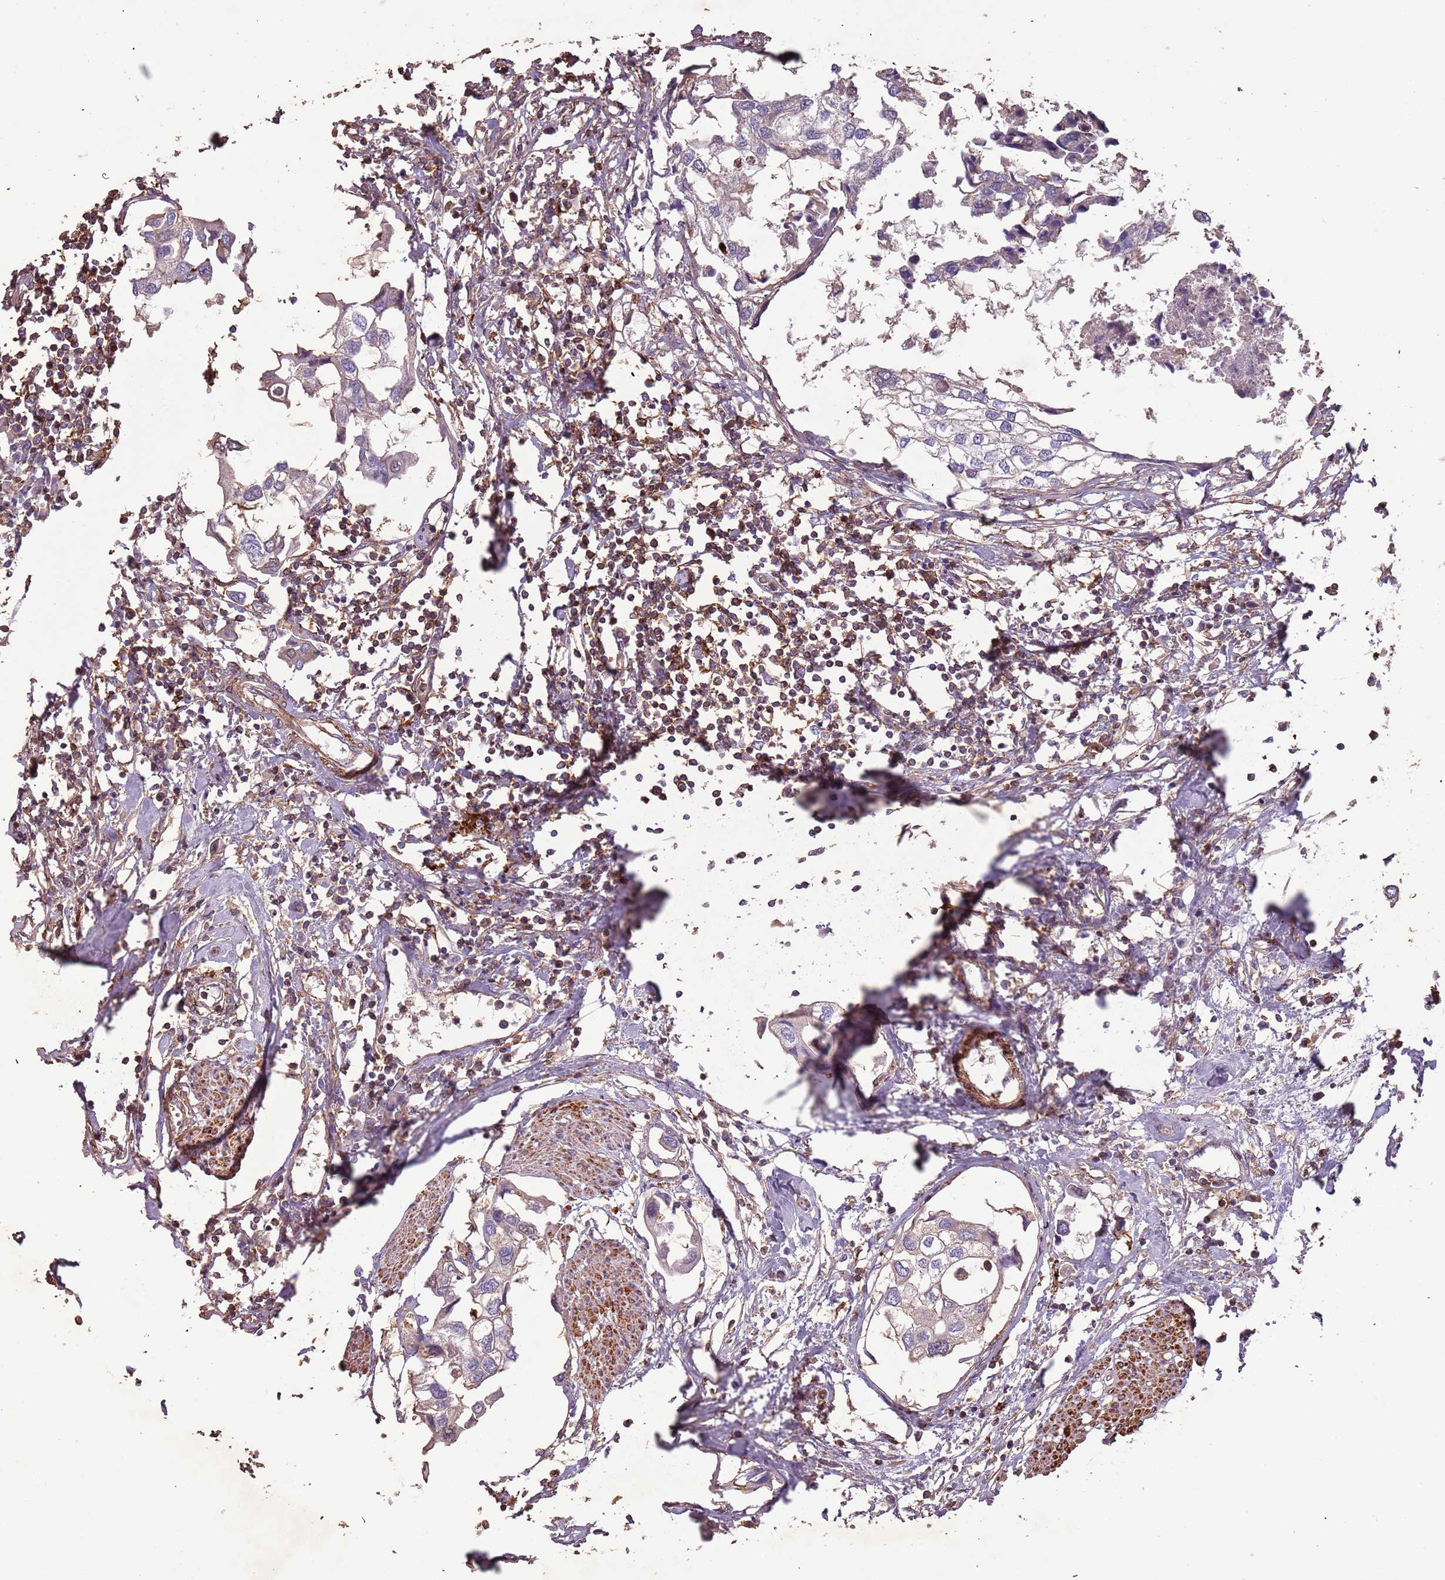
{"staining": {"intensity": "weak", "quantity": "<25%", "location": "cytoplasmic/membranous"}, "tissue": "urothelial cancer", "cell_type": "Tumor cells", "image_type": "cancer", "snomed": [{"axis": "morphology", "description": "Urothelial carcinoma, High grade"}, {"axis": "topography", "description": "Urinary bladder"}], "caption": "Human urothelial cancer stained for a protein using immunohistochemistry exhibits no expression in tumor cells.", "gene": "FECH", "patient": {"sex": "male", "age": 64}}